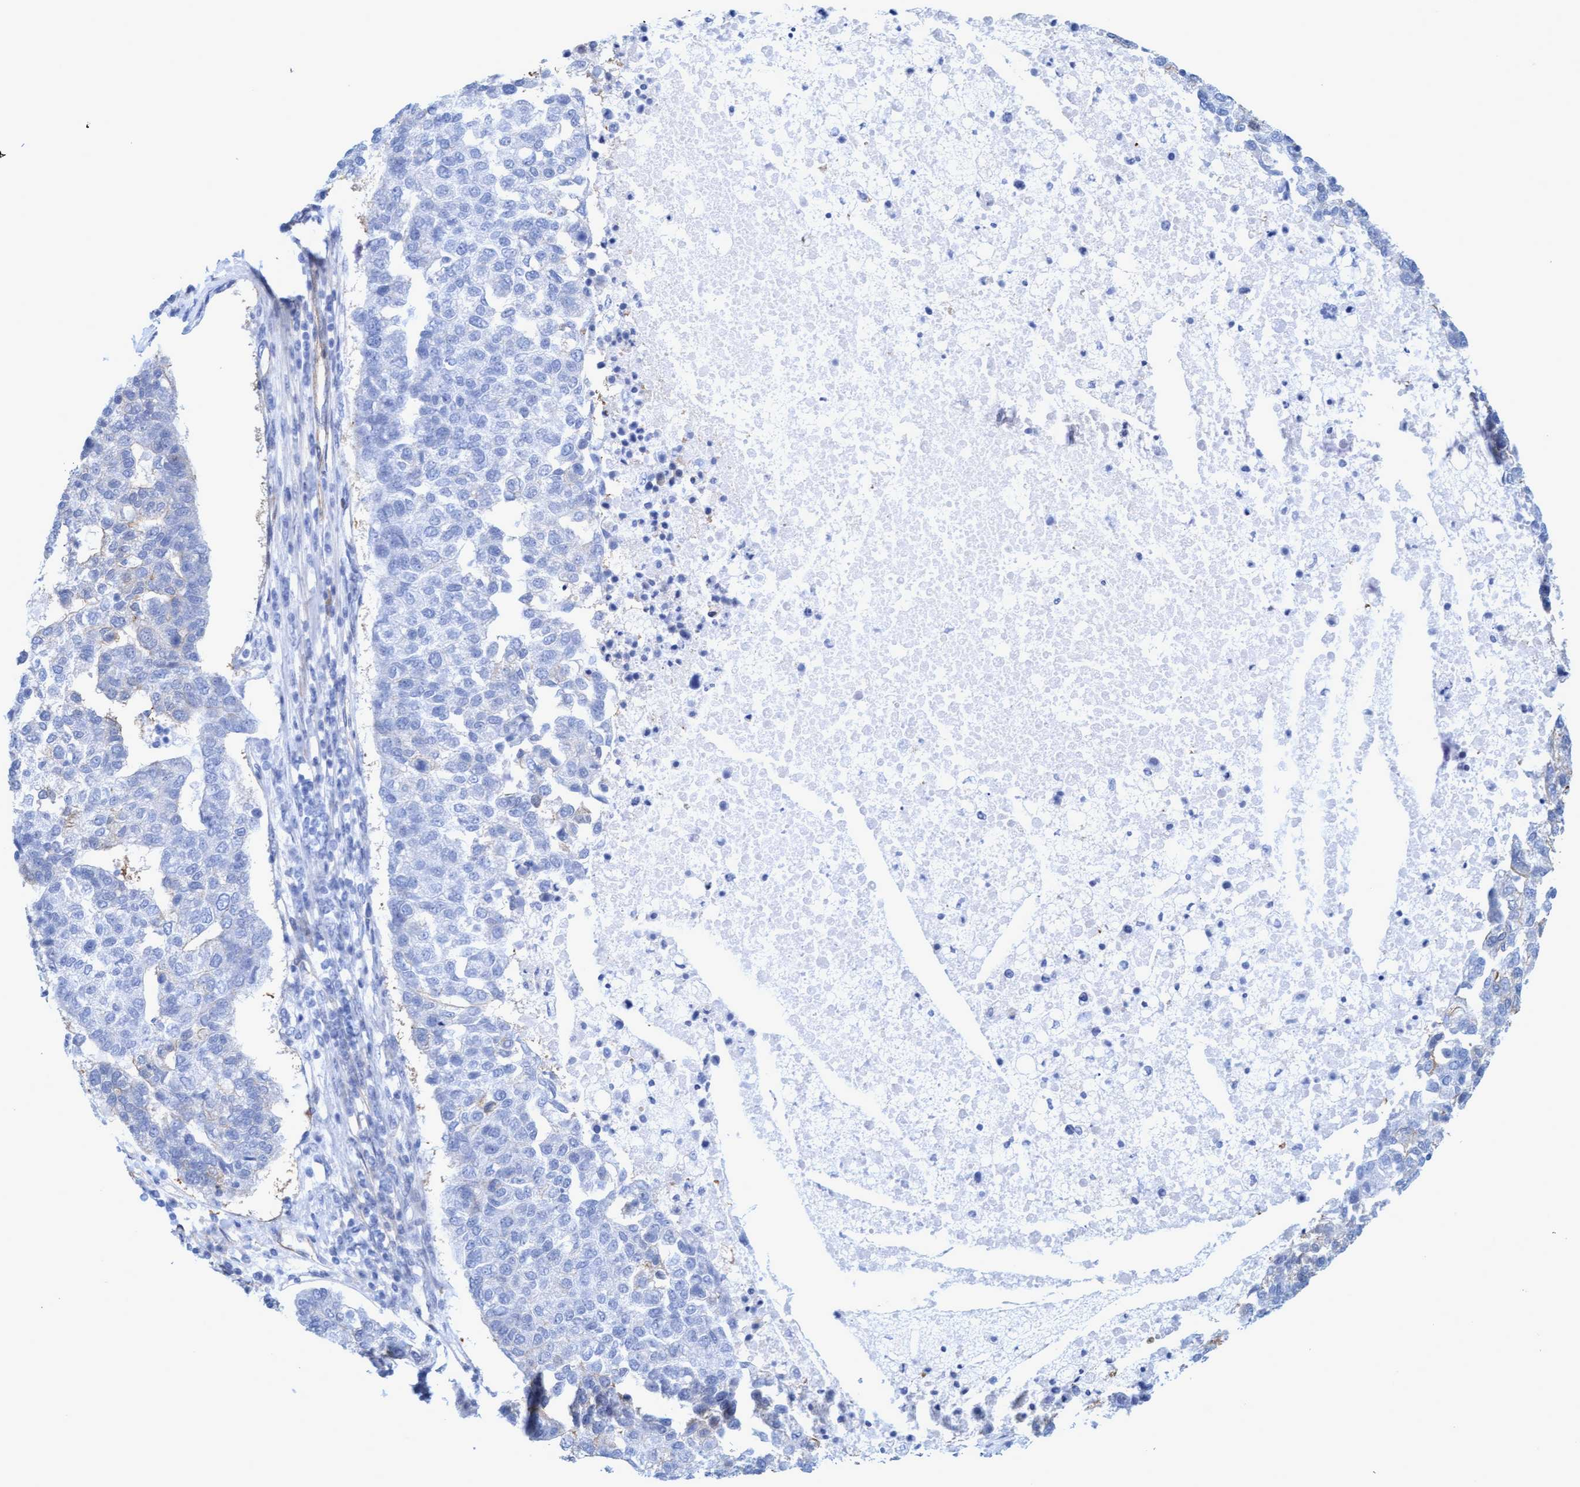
{"staining": {"intensity": "weak", "quantity": "<25%", "location": "cytoplasmic/membranous"}, "tissue": "pancreatic cancer", "cell_type": "Tumor cells", "image_type": "cancer", "snomed": [{"axis": "morphology", "description": "Adenocarcinoma, NOS"}, {"axis": "topography", "description": "Pancreas"}], "caption": "DAB immunohistochemical staining of pancreatic cancer exhibits no significant staining in tumor cells.", "gene": "MTFR1", "patient": {"sex": "female", "age": 61}}